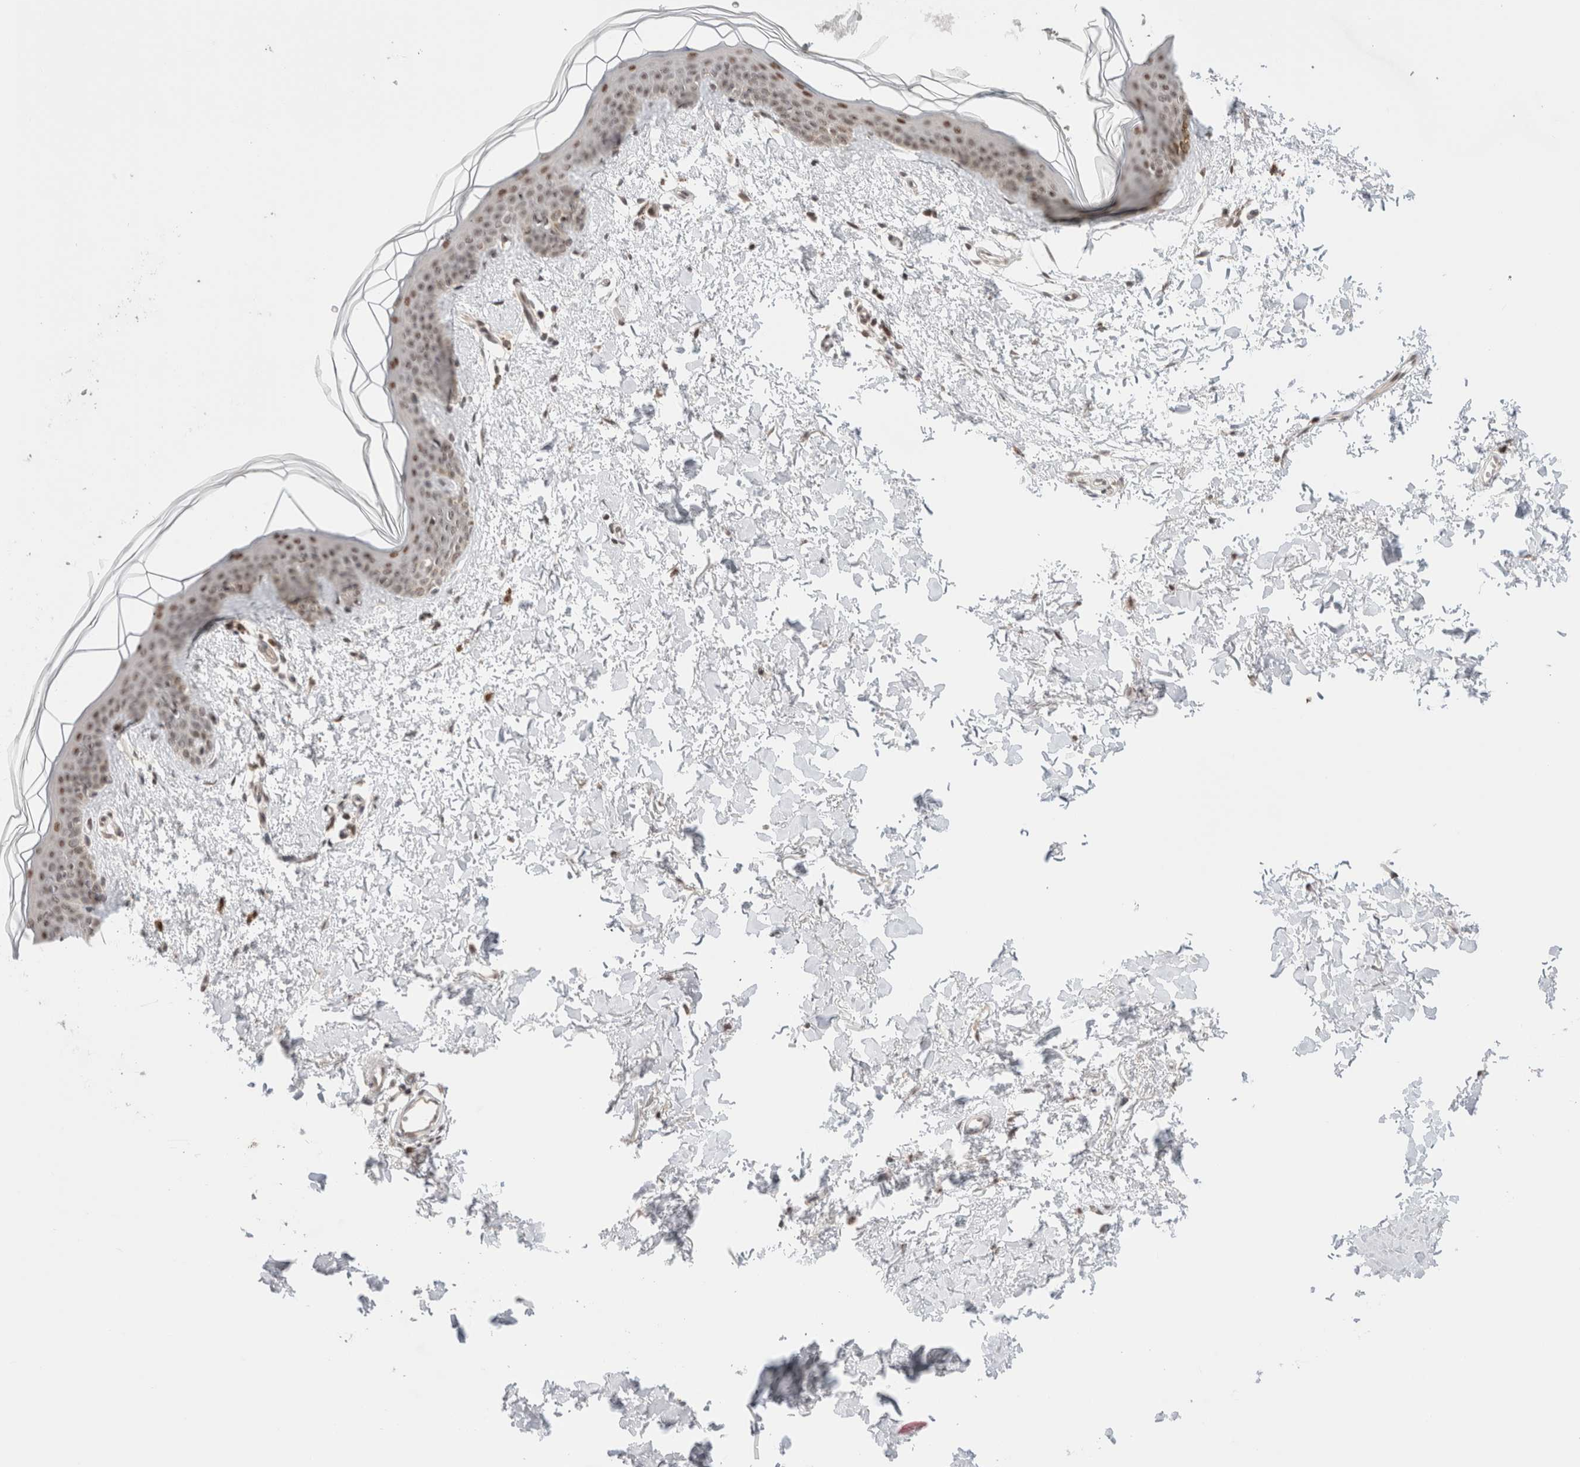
{"staining": {"intensity": "moderate", "quantity": ">75%", "location": "nuclear"}, "tissue": "skin", "cell_type": "Fibroblasts", "image_type": "normal", "snomed": [{"axis": "morphology", "description": "Normal tissue, NOS"}, {"axis": "topography", "description": "Skin"}], "caption": "DAB (3,3'-diaminobenzidine) immunohistochemical staining of benign skin exhibits moderate nuclear protein positivity in approximately >75% of fibroblasts.", "gene": "GATAD2A", "patient": {"sex": "female", "age": 46}}